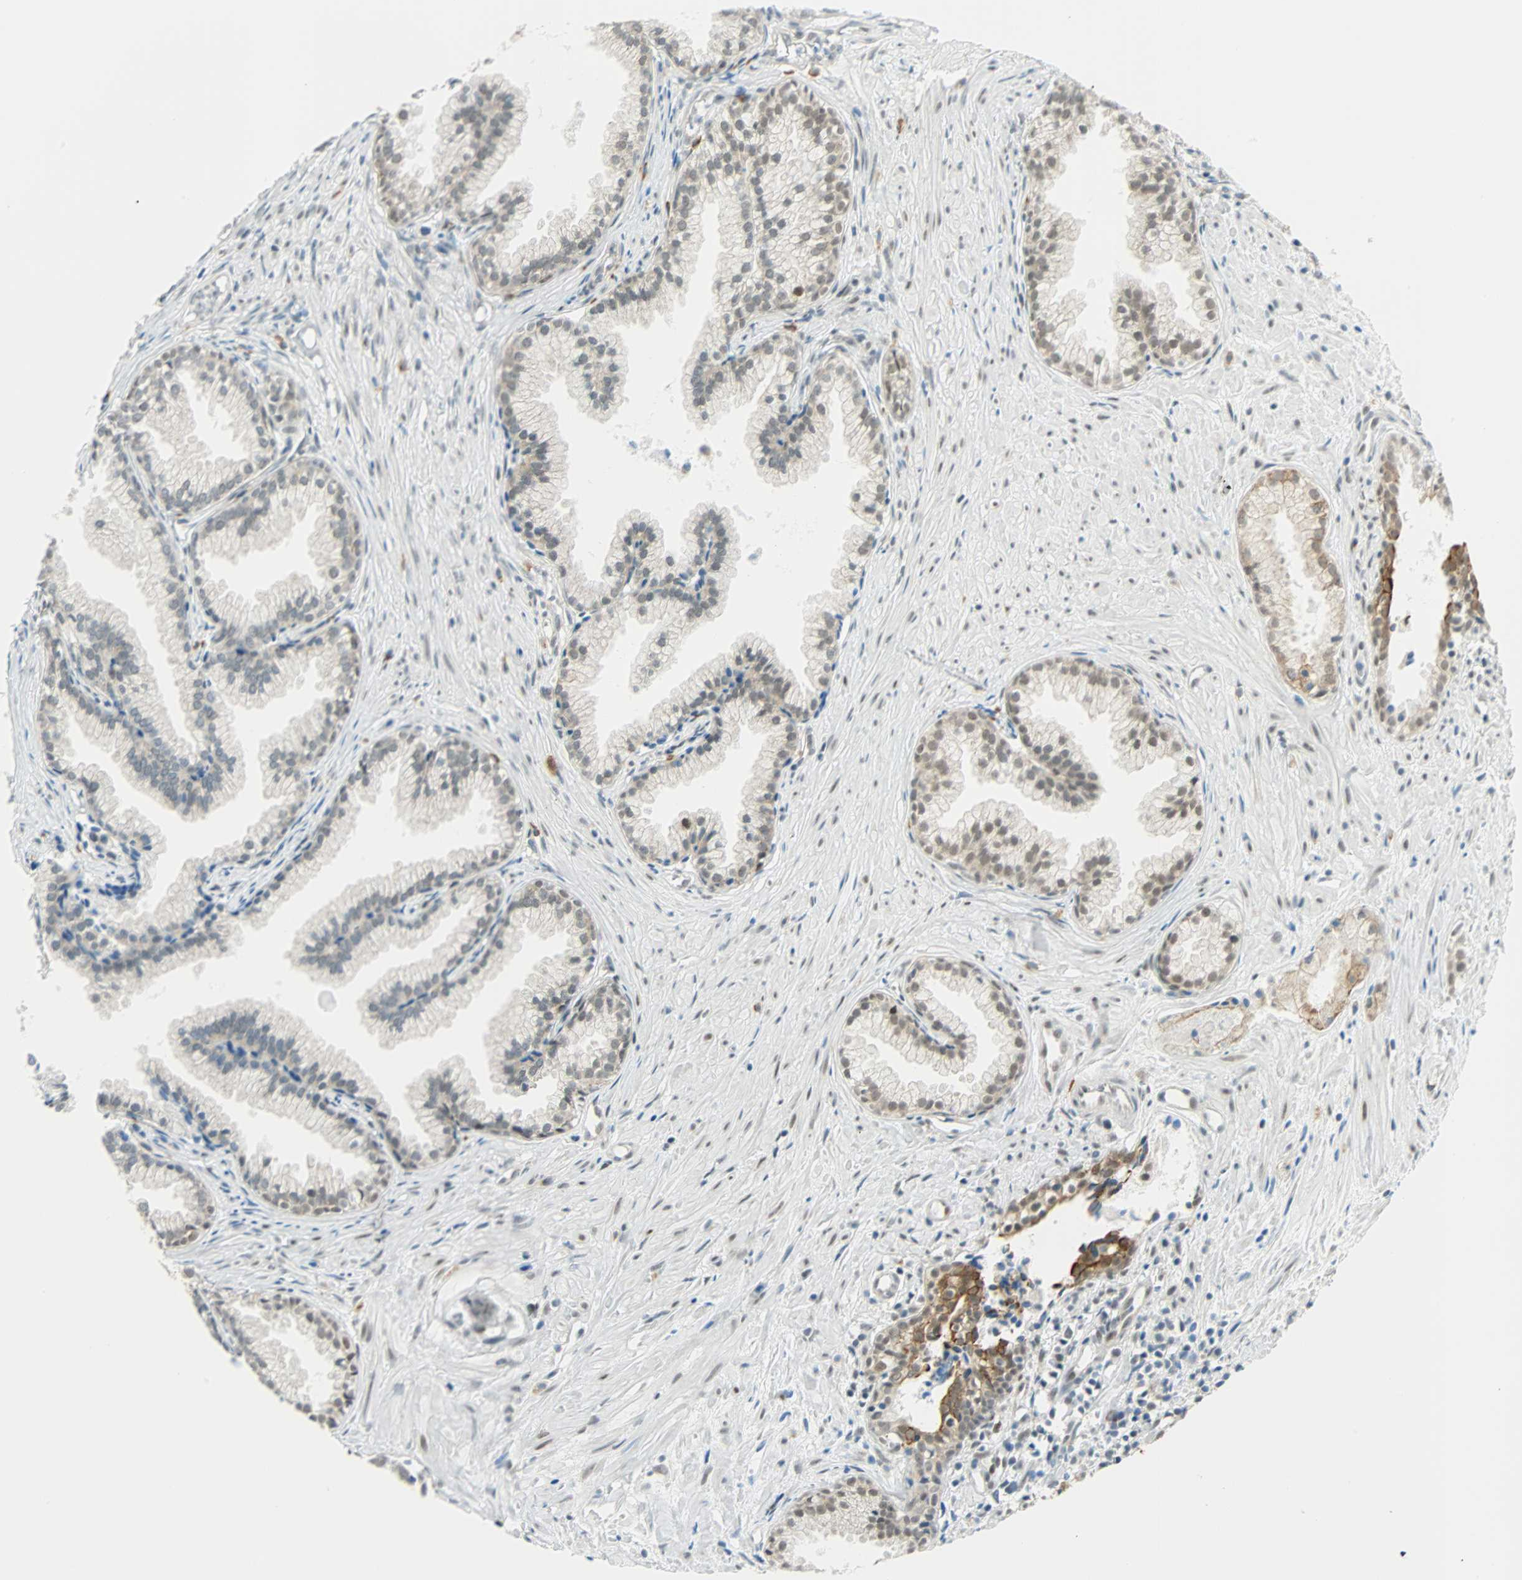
{"staining": {"intensity": "strong", "quantity": "<25%", "location": "cytoplasmic/membranous"}, "tissue": "prostate cancer", "cell_type": "Tumor cells", "image_type": "cancer", "snomed": [{"axis": "morphology", "description": "Adenocarcinoma, Low grade"}, {"axis": "topography", "description": "Prostate"}], "caption": "Brown immunohistochemical staining in human prostate adenocarcinoma (low-grade) shows strong cytoplasmic/membranous positivity in approximately <25% of tumor cells. (DAB = brown stain, brightfield microscopy at high magnification).", "gene": "NELFE", "patient": {"sex": "male", "age": 72}}